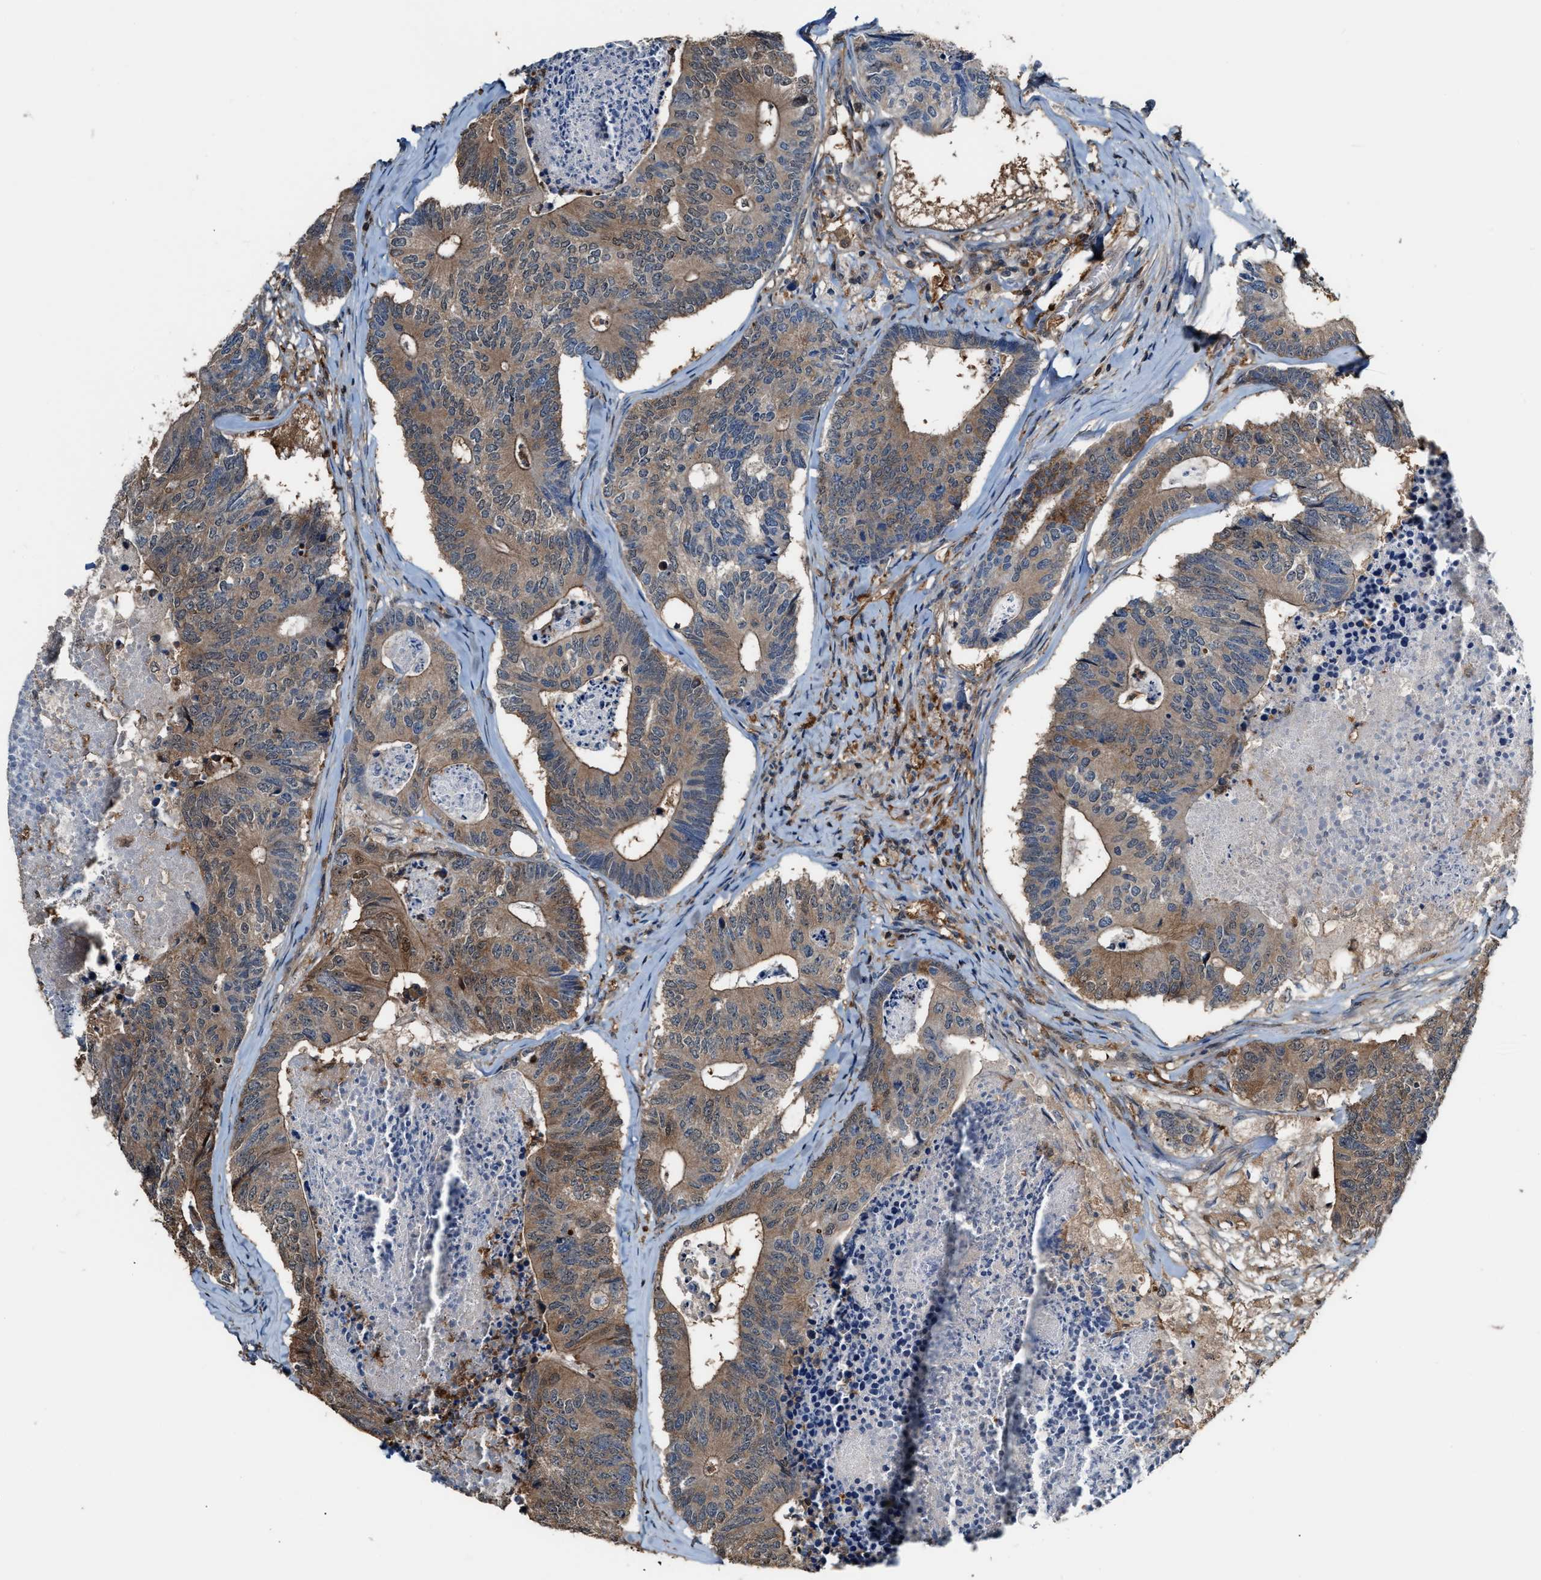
{"staining": {"intensity": "moderate", "quantity": ">75%", "location": "cytoplasmic/membranous"}, "tissue": "colorectal cancer", "cell_type": "Tumor cells", "image_type": "cancer", "snomed": [{"axis": "morphology", "description": "Adenocarcinoma, NOS"}, {"axis": "topography", "description": "Colon"}], "caption": "Protein staining reveals moderate cytoplasmic/membranous expression in approximately >75% of tumor cells in adenocarcinoma (colorectal). Nuclei are stained in blue.", "gene": "MTPN", "patient": {"sex": "female", "age": 67}}